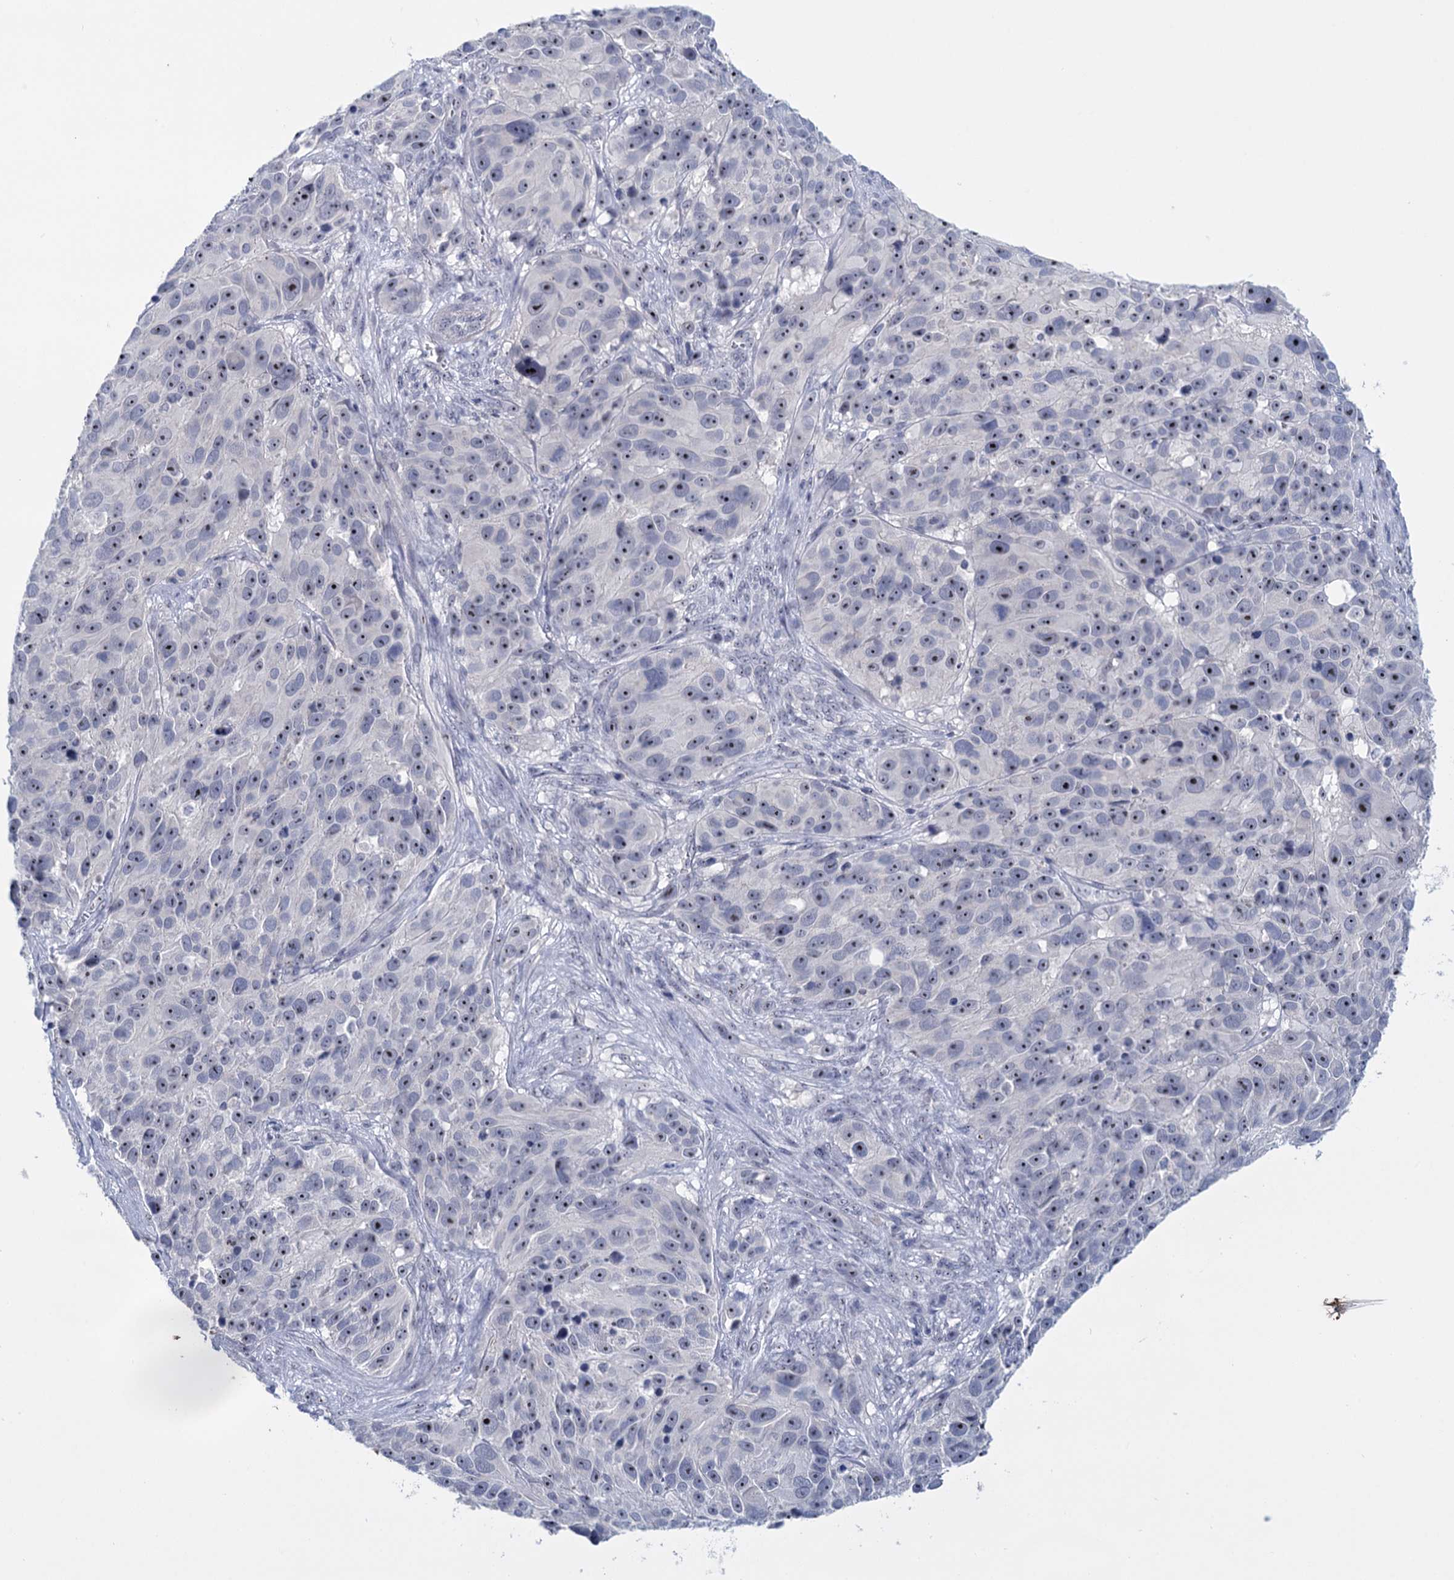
{"staining": {"intensity": "moderate", "quantity": ">75%", "location": "nuclear"}, "tissue": "melanoma", "cell_type": "Tumor cells", "image_type": "cancer", "snomed": [{"axis": "morphology", "description": "Malignant melanoma, NOS"}, {"axis": "topography", "description": "Skin"}], "caption": "Tumor cells exhibit medium levels of moderate nuclear positivity in approximately >75% of cells in melanoma.", "gene": "SFN", "patient": {"sex": "male", "age": 84}}